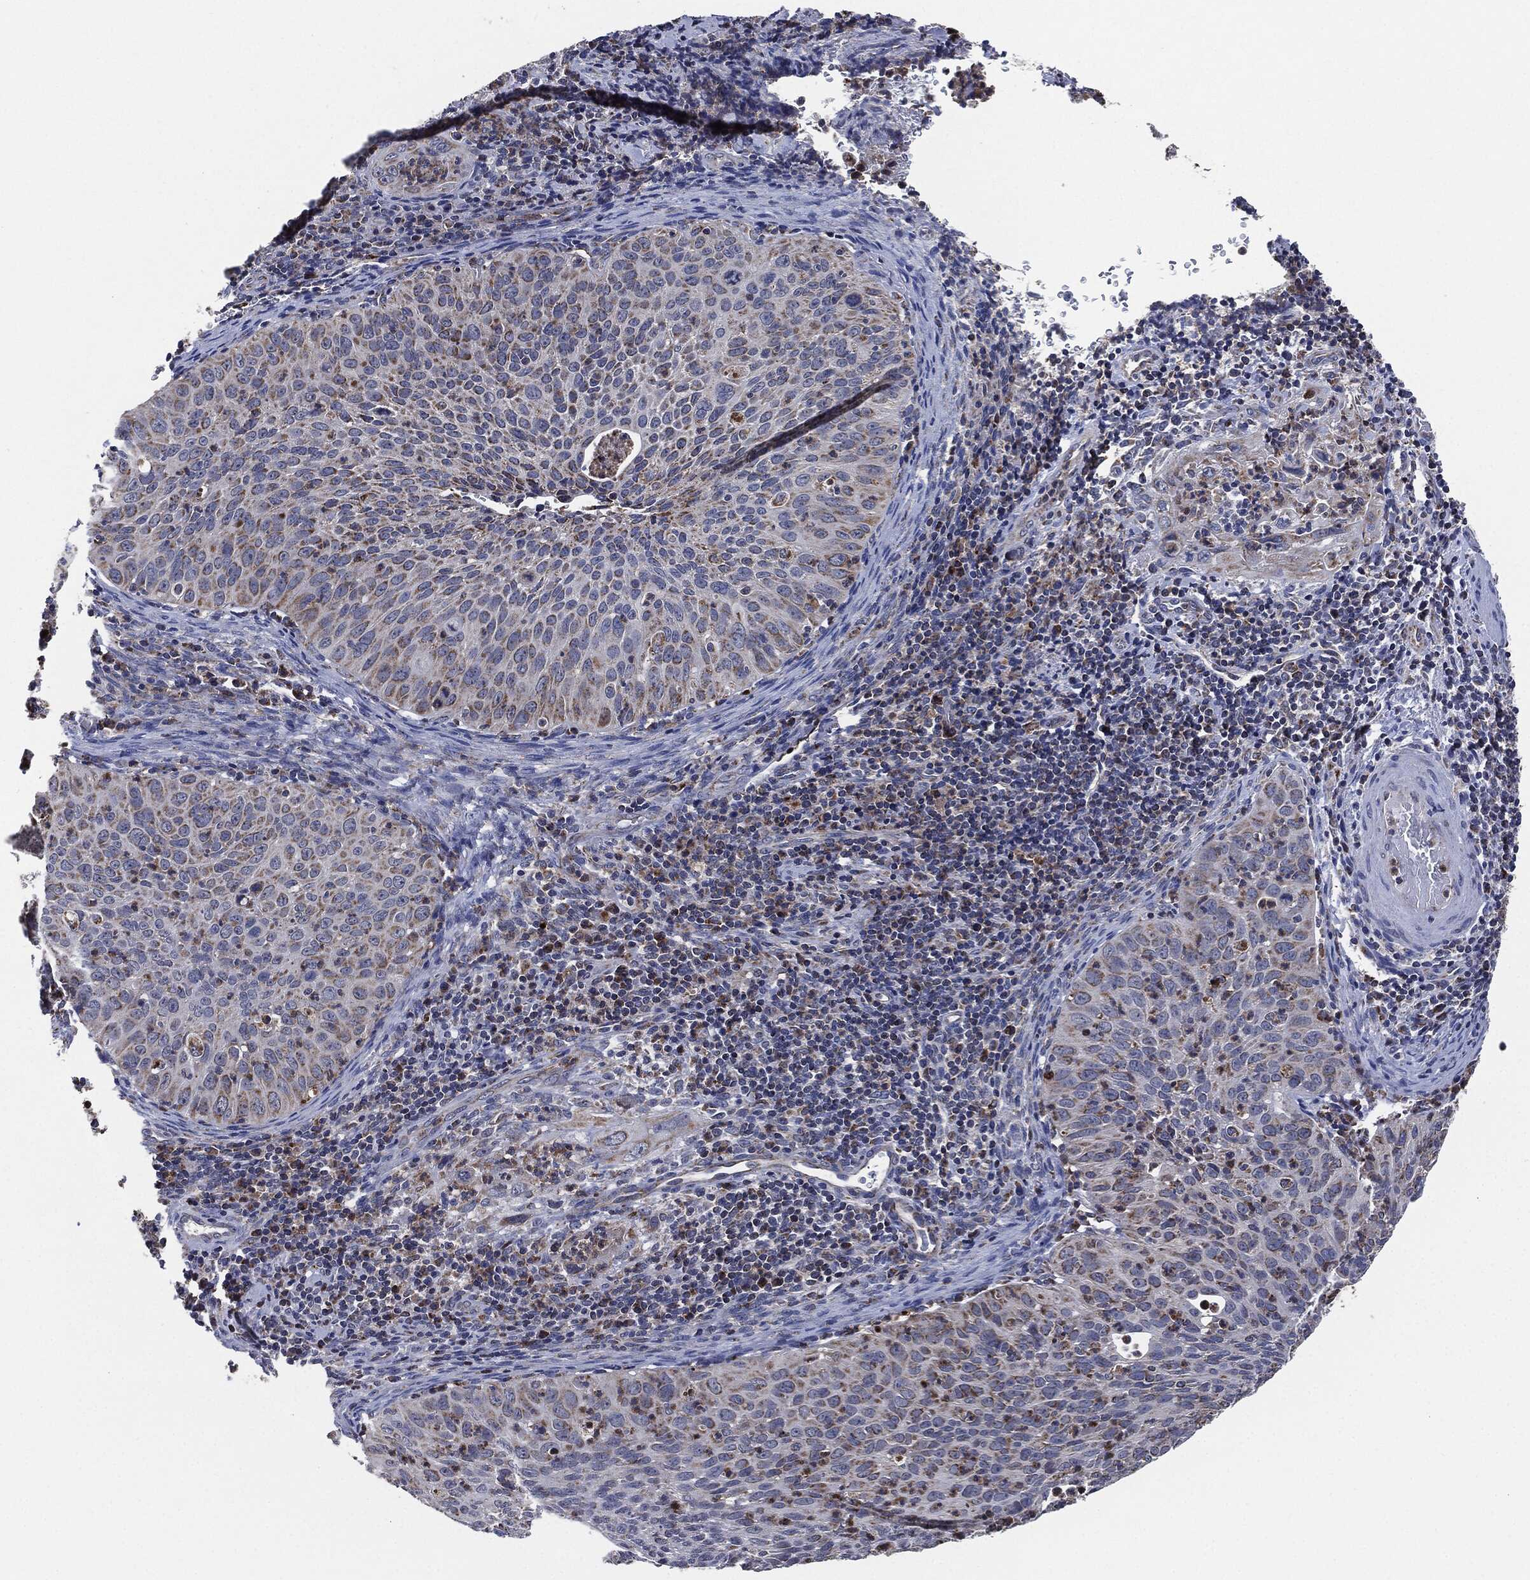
{"staining": {"intensity": "moderate", "quantity": "25%-75%", "location": "cytoplasmic/membranous"}, "tissue": "cervical cancer", "cell_type": "Tumor cells", "image_type": "cancer", "snomed": [{"axis": "morphology", "description": "Squamous cell carcinoma, NOS"}, {"axis": "topography", "description": "Cervix"}], "caption": "Tumor cells display medium levels of moderate cytoplasmic/membranous positivity in about 25%-75% of cells in human cervical cancer (squamous cell carcinoma). (Stains: DAB (3,3'-diaminobenzidine) in brown, nuclei in blue, Microscopy: brightfield microscopy at high magnification).", "gene": "NDUFV2", "patient": {"sex": "female", "age": 26}}